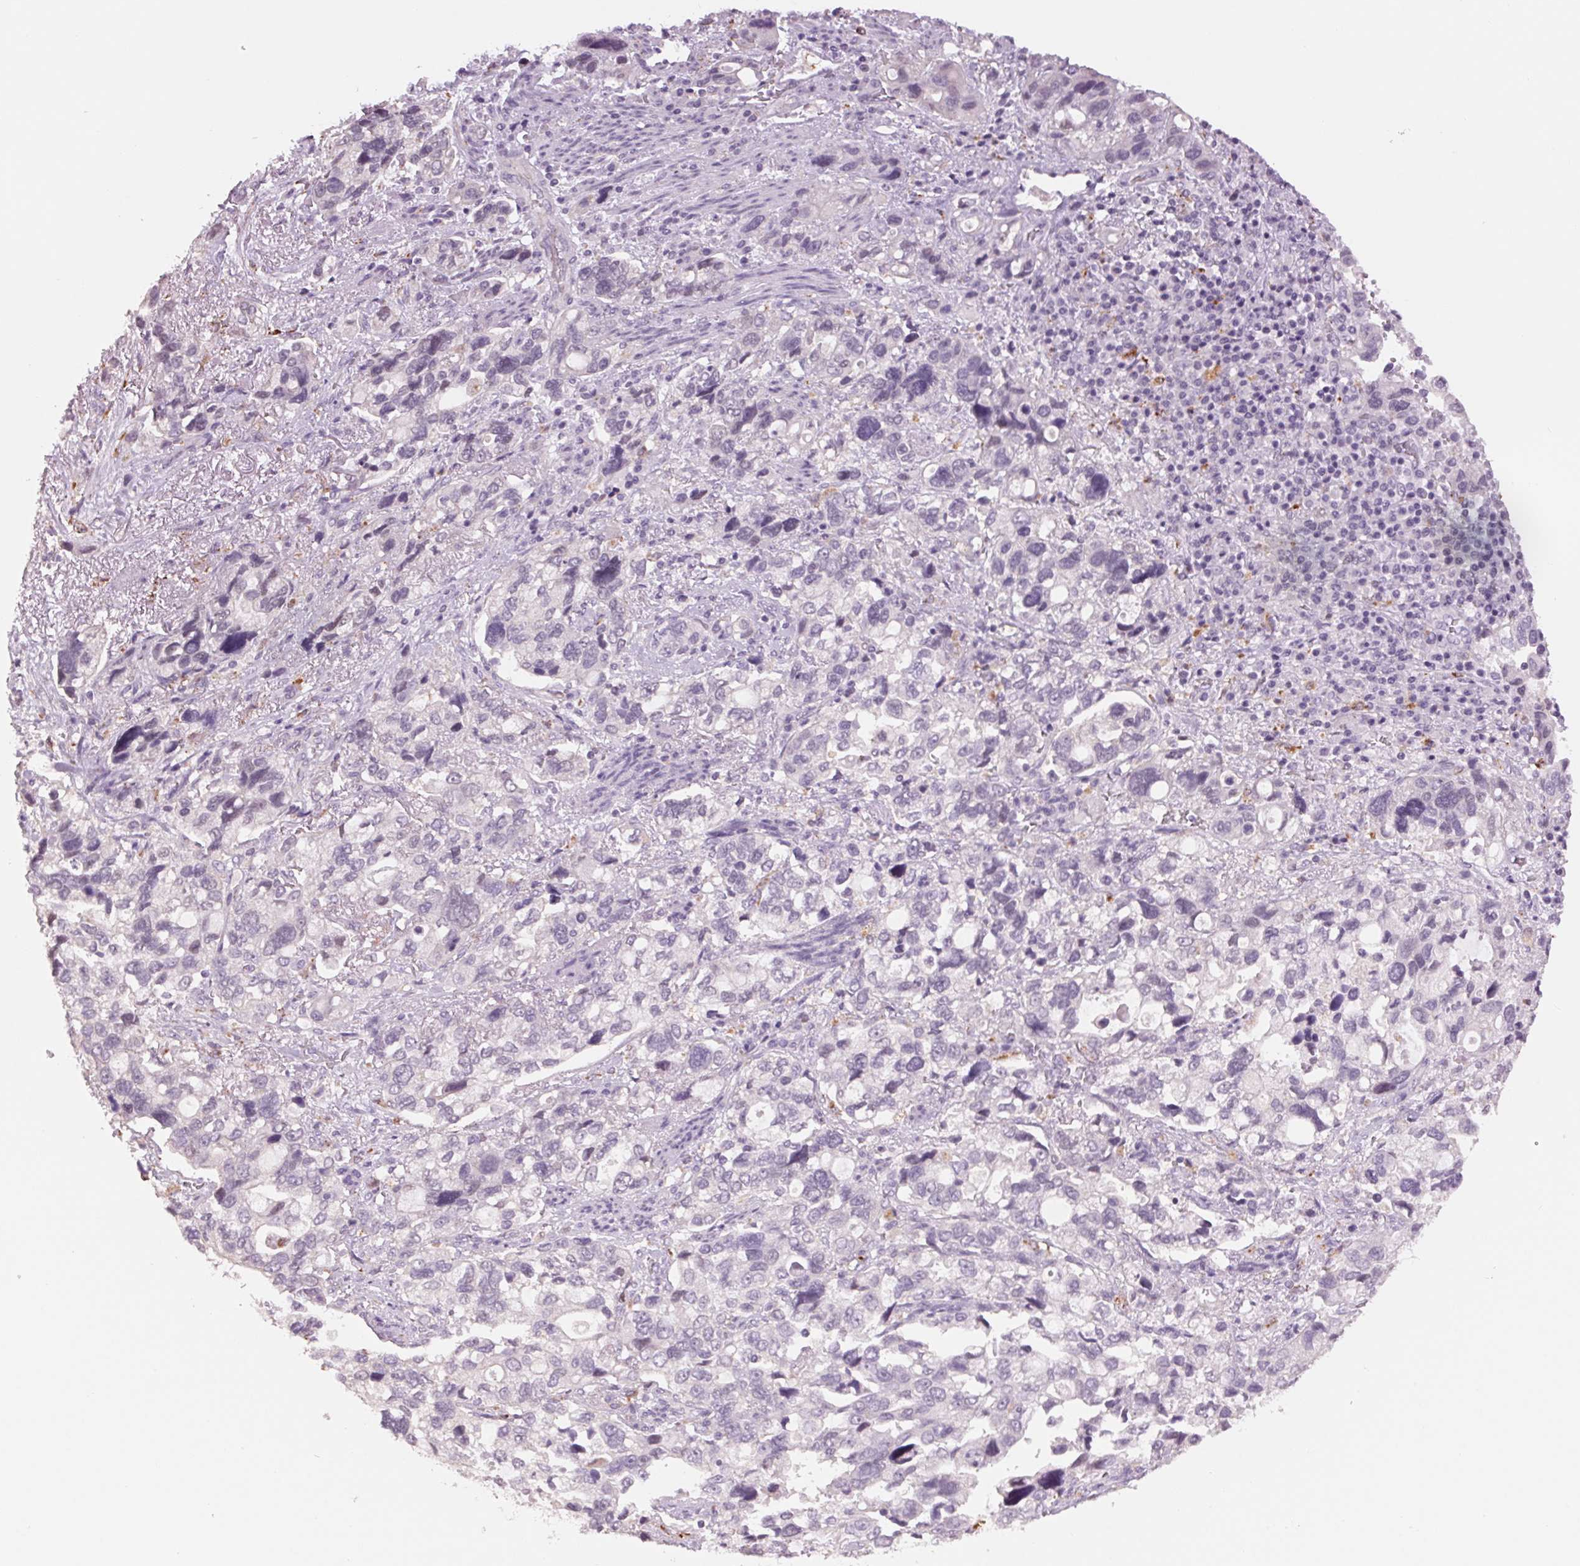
{"staining": {"intensity": "negative", "quantity": "none", "location": "none"}, "tissue": "stomach cancer", "cell_type": "Tumor cells", "image_type": "cancer", "snomed": [{"axis": "morphology", "description": "Adenocarcinoma, NOS"}, {"axis": "topography", "description": "Stomach, upper"}], "caption": "Image shows no significant protein staining in tumor cells of stomach cancer (adenocarcinoma).", "gene": "MPO", "patient": {"sex": "female", "age": 81}}